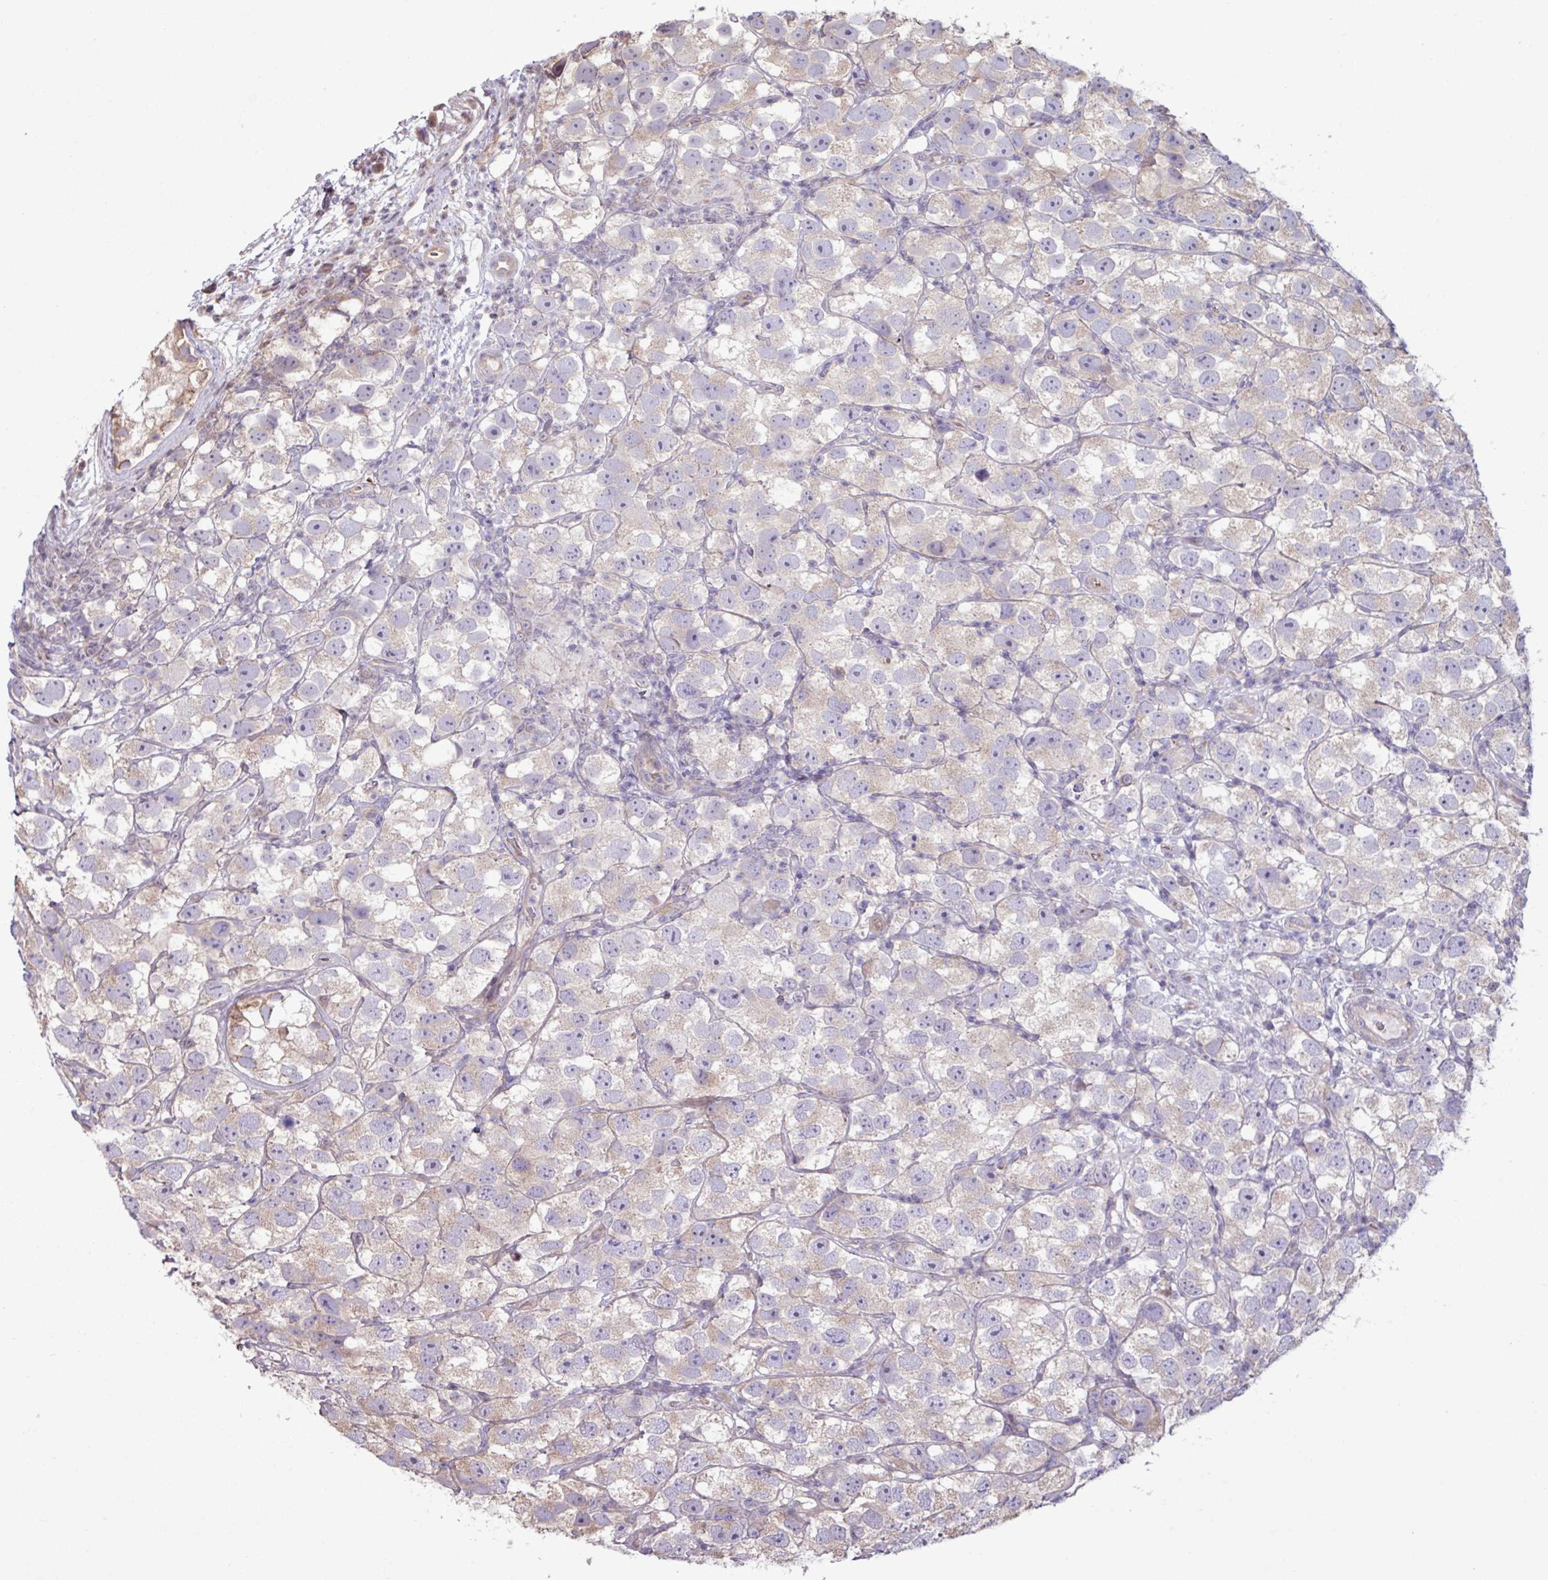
{"staining": {"intensity": "weak", "quantity": "<25%", "location": "cytoplasmic/membranous"}, "tissue": "testis cancer", "cell_type": "Tumor cells", "image_type": "cancer", "snomed": [{"axis": "morphology", "description": "Seminoma, NOS"}, {"axis": "topography", "description": "Testis"}], "caption": "Tumor cells are negative for protein expression in human testis seminoma. The staining was performed using DAB (3,3'-diaminobenzidine) to visualize the protein expression in brown, while the nuclei were stained in blue with hematoxylin (Magnification: 20x).", "gene": "PDPR", "patient": {"sex": "male", "age": 26}}